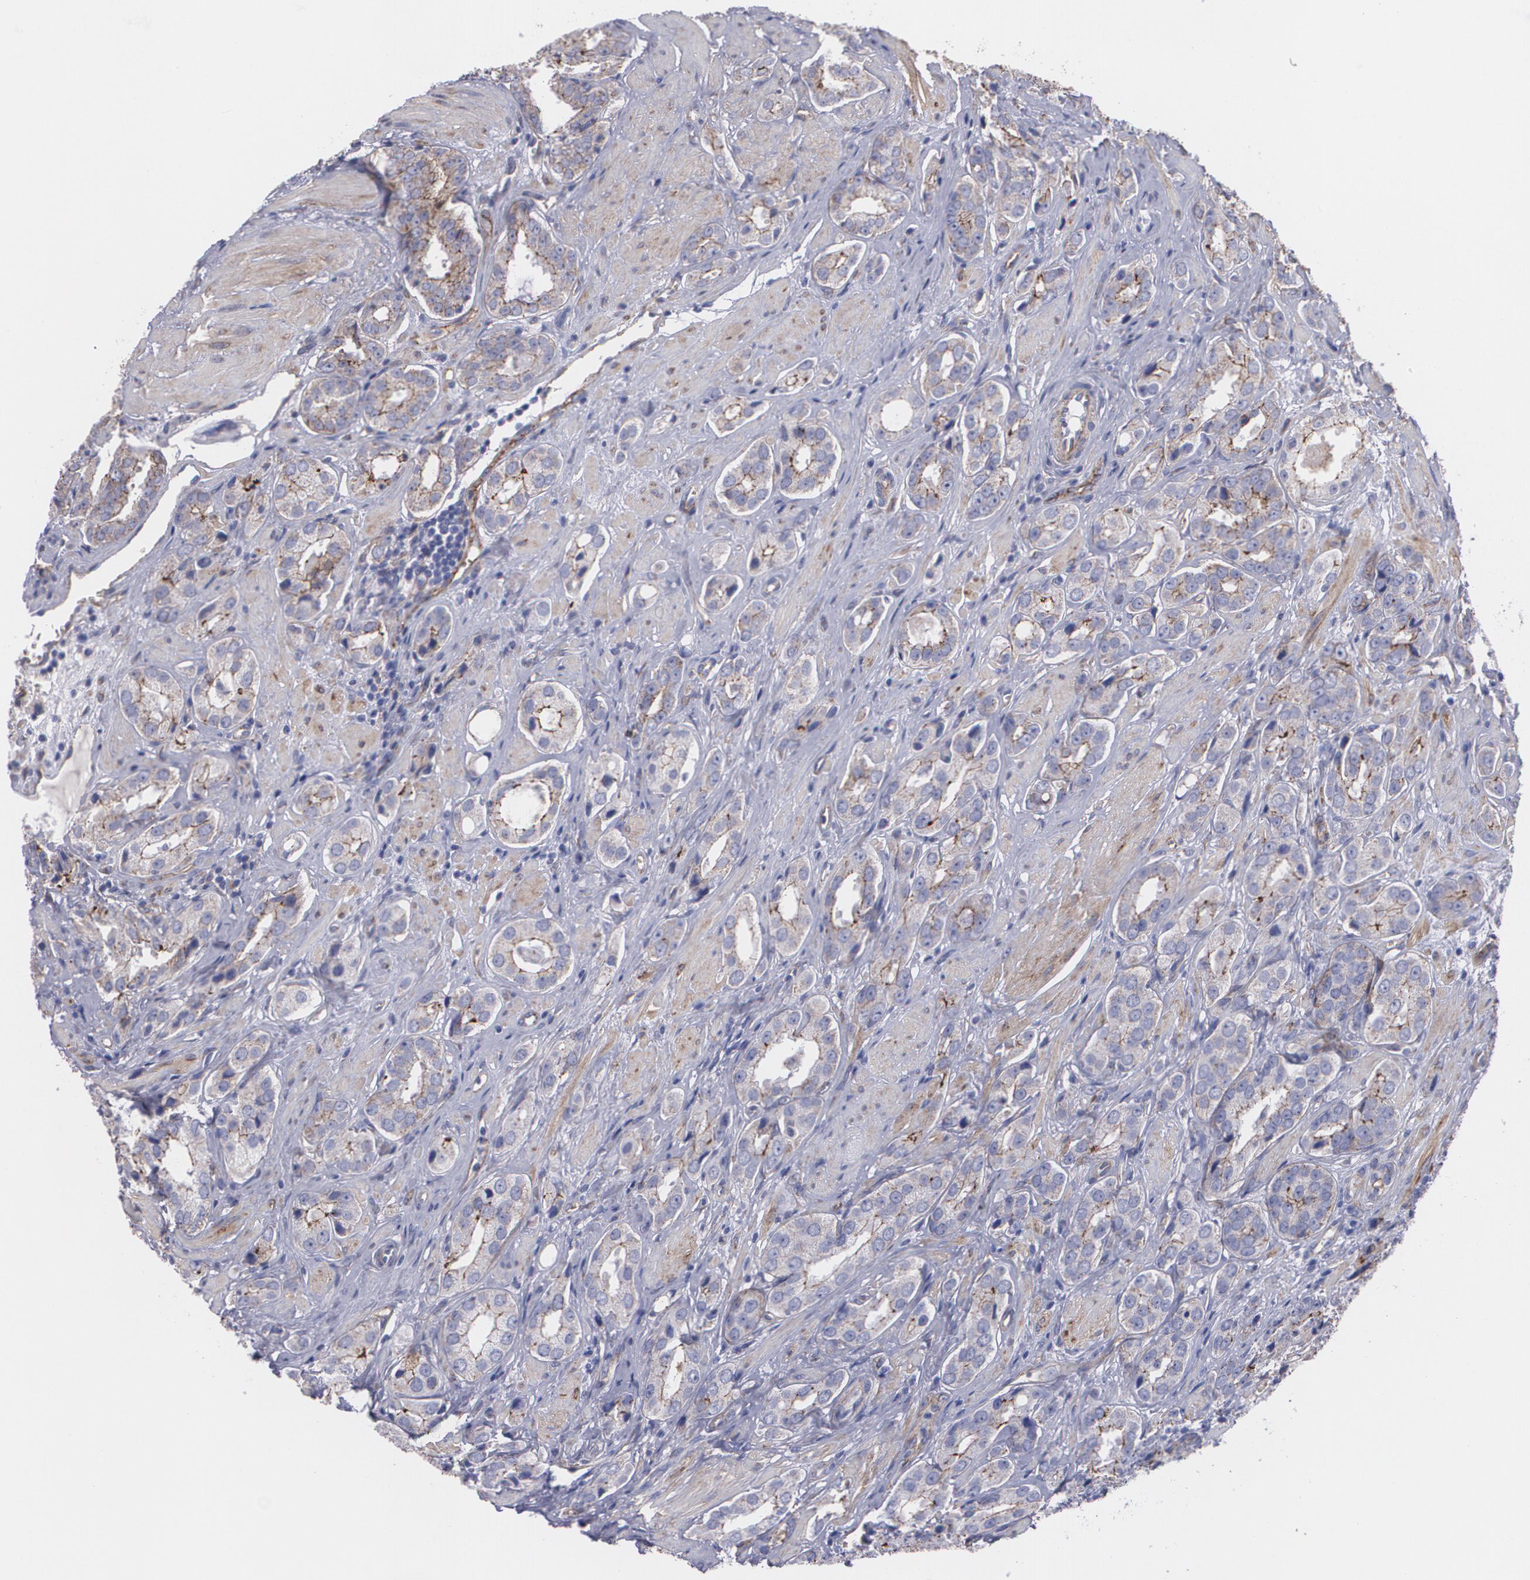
{"staining": {"intensity": "weak", "quantity": "25%-75%", "location": "cytoplasmic/membranous"}, "tissue": "prostate cancer", "cell_type": "Tumor cells", "image_type": "cancer", "snomed": [{"axis": "morphology", "description": "Adenocarcinoma, Medium grade"}, {"axis": "topography", "description": "Prostate"}], "caption": "Tumor cells exhibit low levels of weak cytoplasmic/membranous staining in about 25%-75% of cells in human adenocarcinoma (medium-grade) (prostate).", "gene": "TJP1", "patient": {"sex": "male", "age": 53}}